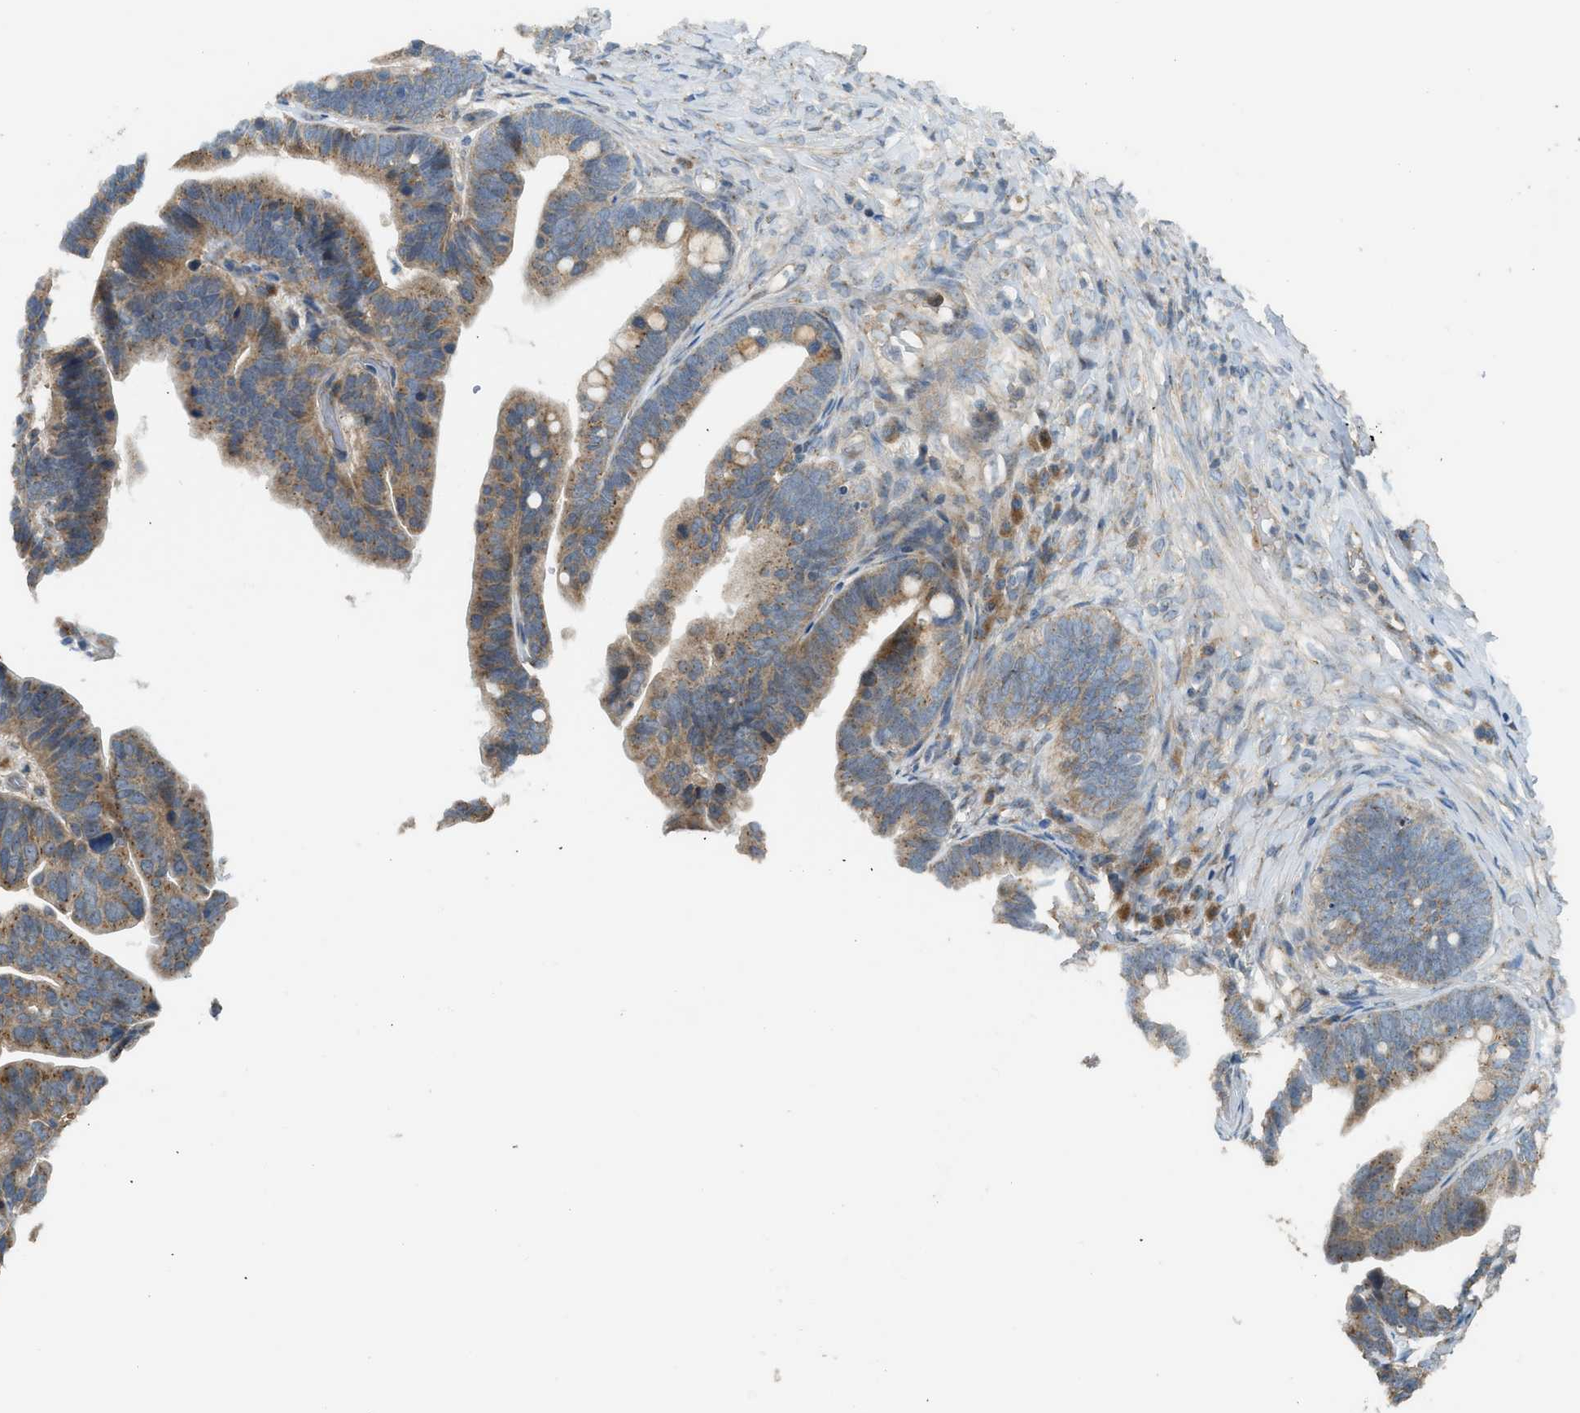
{"staining": {"intensity": "moderate", "quantity": ">75%", "location": "cytoplasmic/membranous"}, "tissue": "ovarian cancer", "cell_type": "Tumor cells", "image_type": "cancer", "snomed": [{"axis": "morphology", "description": "Cystadenocarcinoma, serous, NOS"}, {"axis": "topography", "description": "Ovary"}], "caption": "Immunohistochemistry of human ovarian cancer (serous cystadenocarcinoma) shows medium levels of moderate cytoplasmic/membranous staining in about >75% of tumor cells.", "gene": "STARD3", "patient": {"sex": "female", "age": 56}}